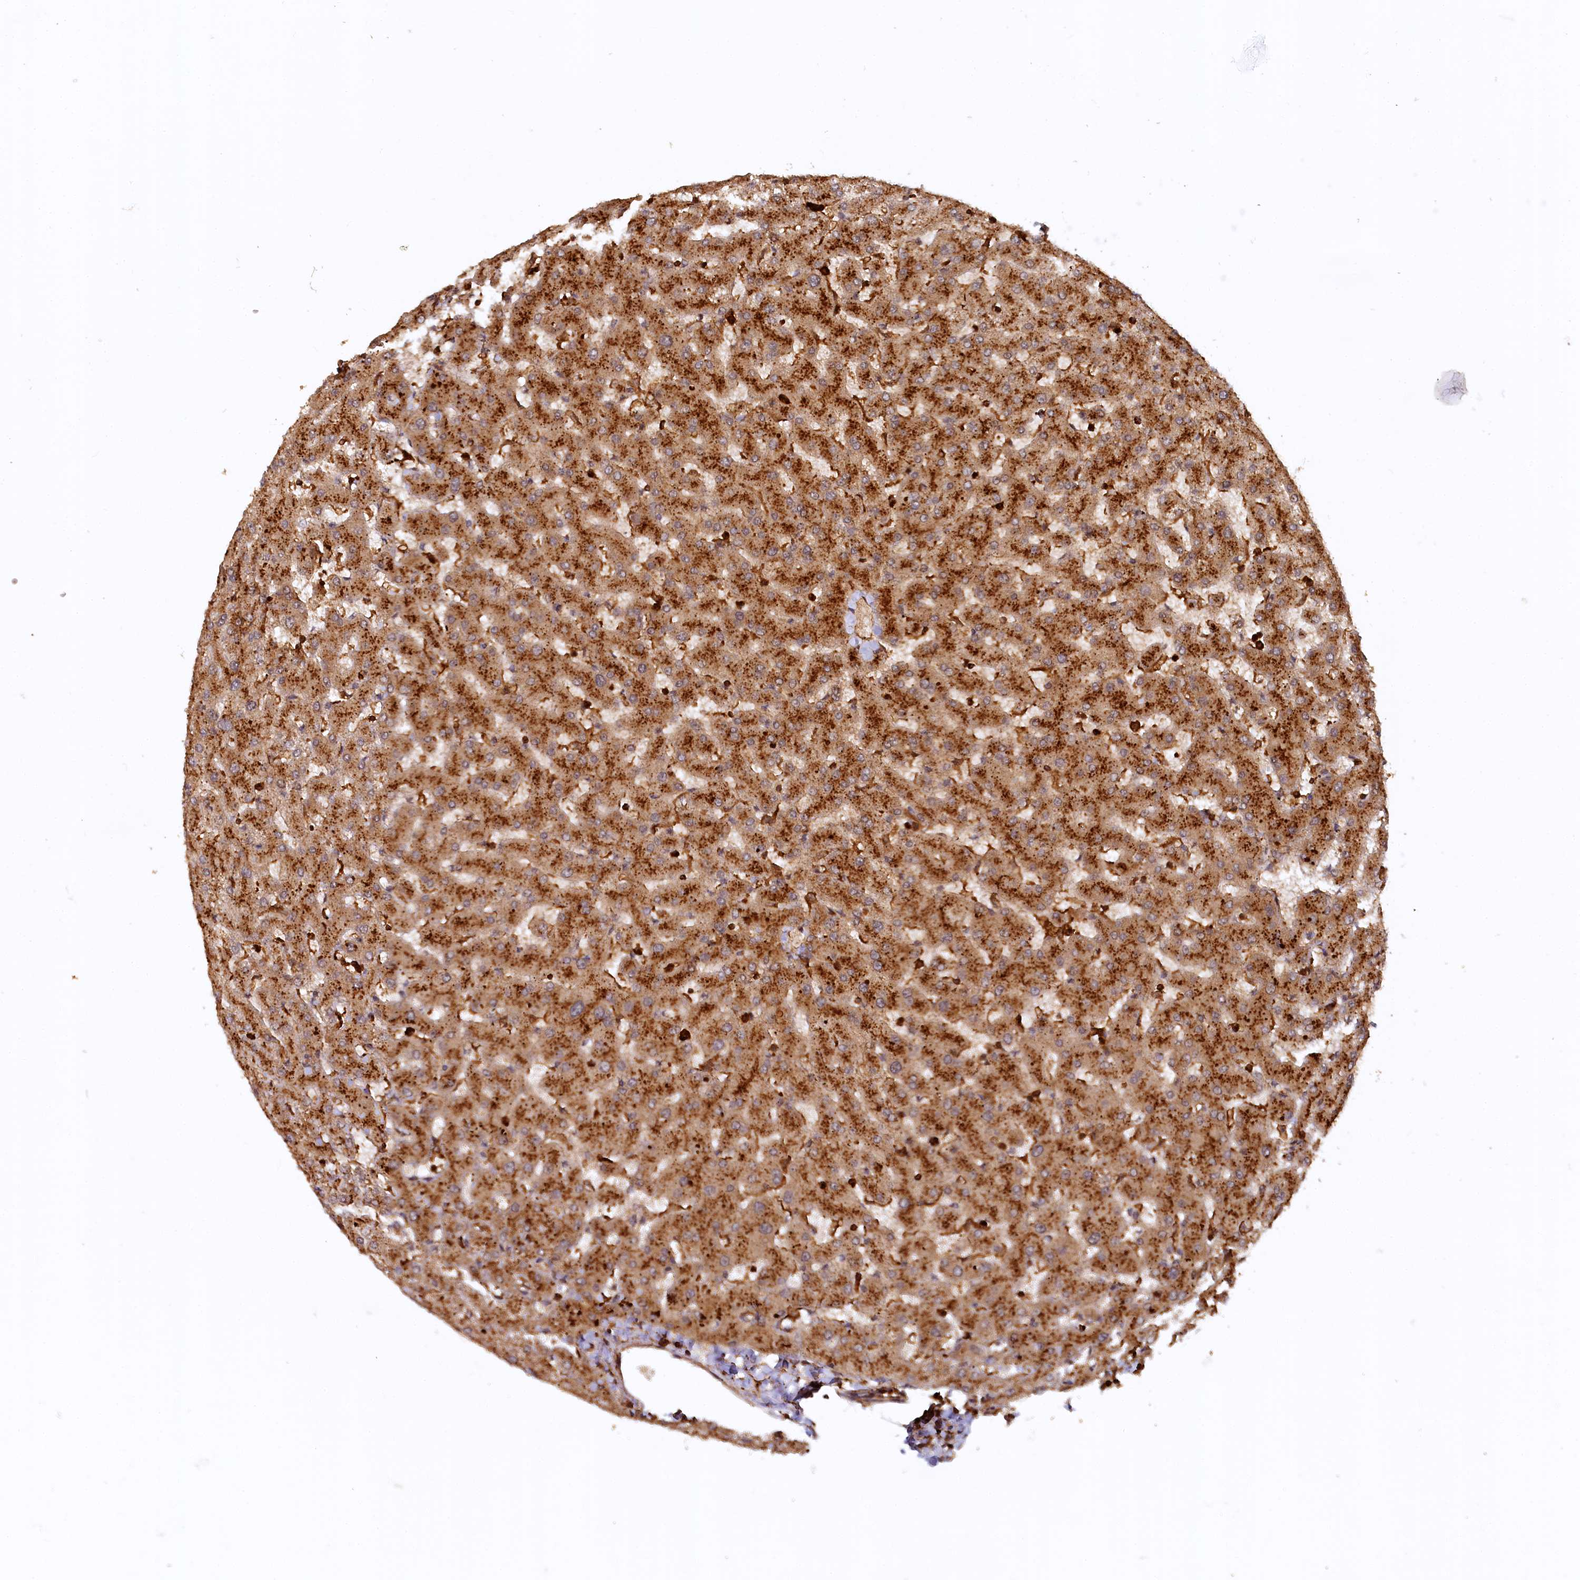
{"staining": {"intensity": "moderate", "quantity": ">75%", "location": "cytoplasmic/membranous"}, "tissue": "liver", "cell_type": "Cholangiocytes", "image_type": "normal", "snomed": [{"axis": "morphology", "description": "Normal tissue, NOS"}, {"axis": "topography", "description": "Liver"}], "caption": "DAB immunohistochemical staining of normal liver reveals moderate cytoplasmic/membranous protein positivity in approximately >75% of cholangiocytes. Immunohistochemistry stains the protein of interest in brown and the nuclei are stained blue.", "gene": "STUB1", "patient": {"sex": "female", "age": 63}}